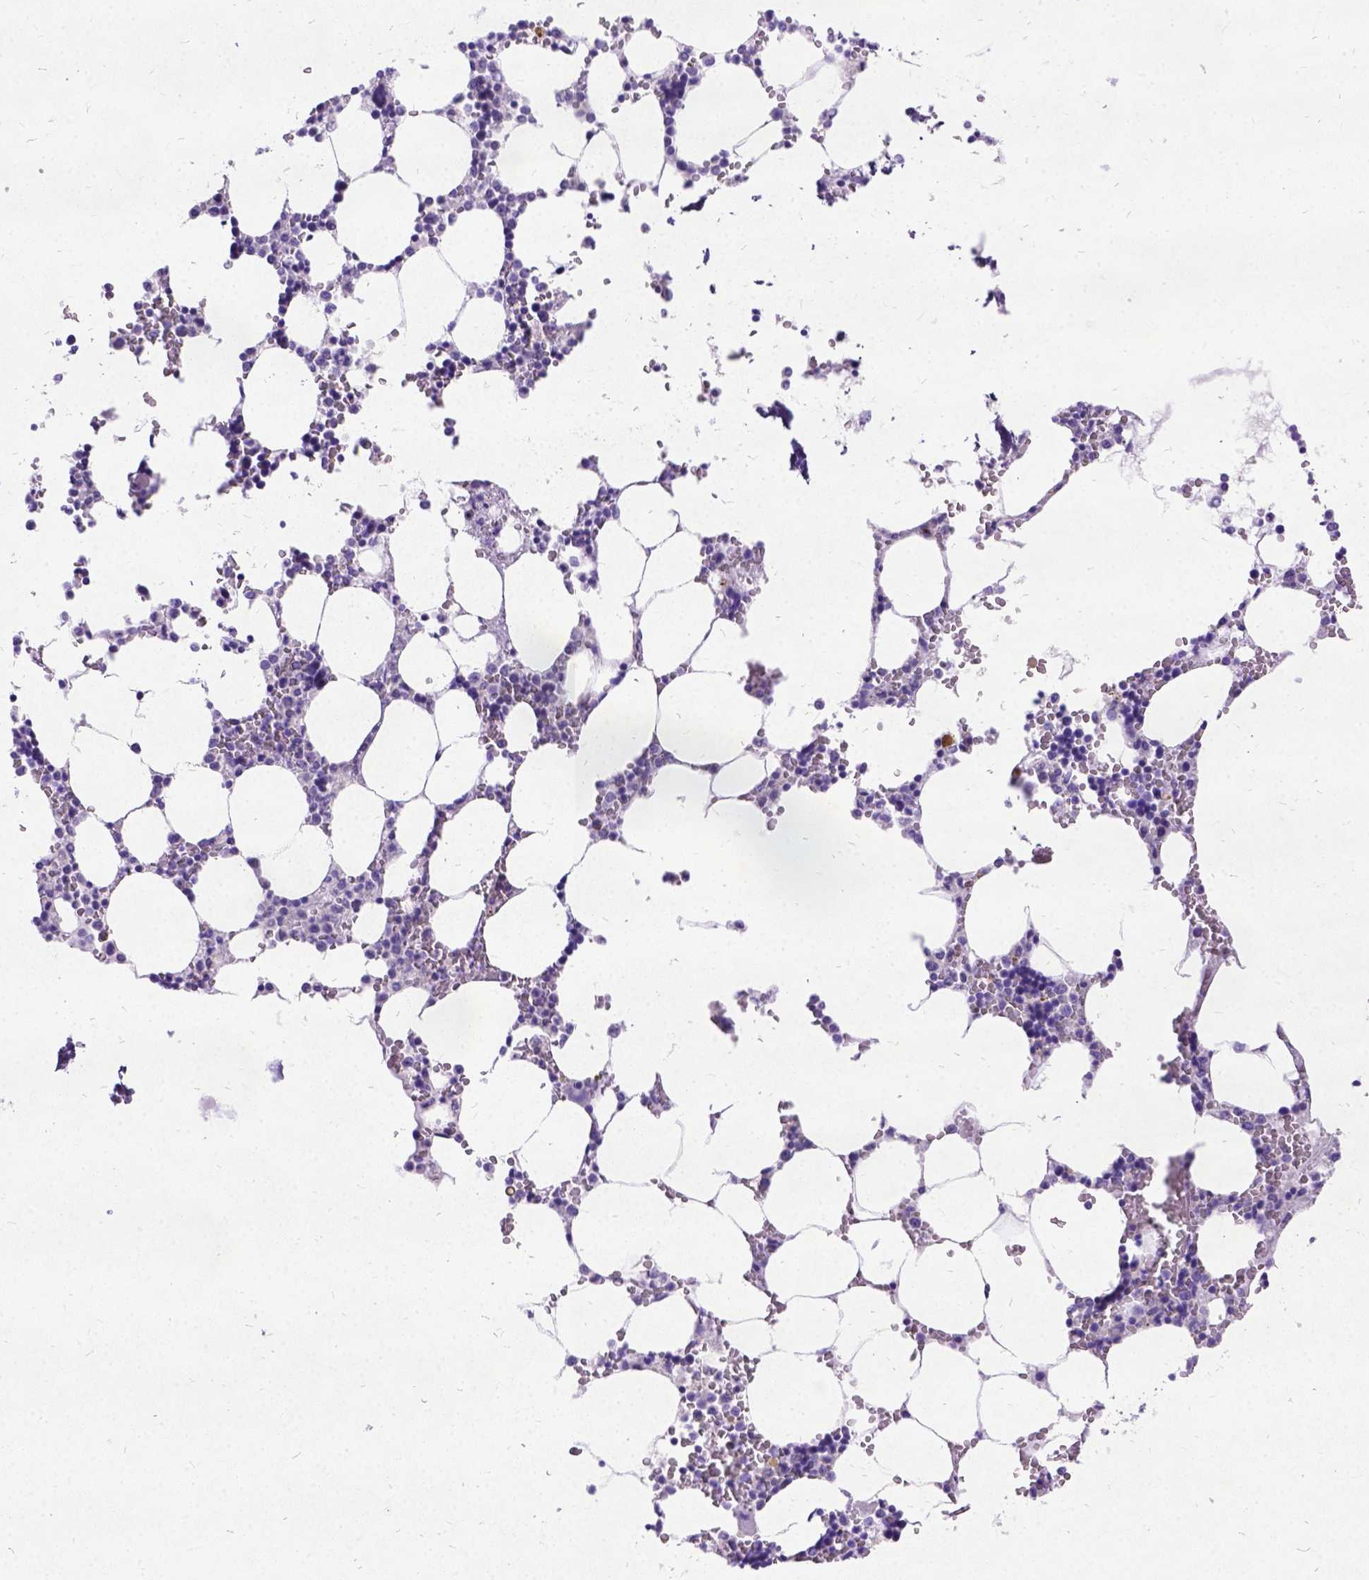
{"staining": {"intensity": "negative", "quantity": "none", "location": "none"}, "tissue": "bone marrow", "cell_type": "Hematopoietic cells", "image_type": "normal", "snomed": [{"axis": "morphology", "description": "Normal tissue, NOS"}, {"axis": "topography", "description": "Bone marrow"}], "caption": "Human bone marrow stained for a protein using immunohistochemistry (IHC) reveals no expression in hematopoietic cells.", "gene": "NEUROD4", "patient": {"sex": "male", "age": 64}}